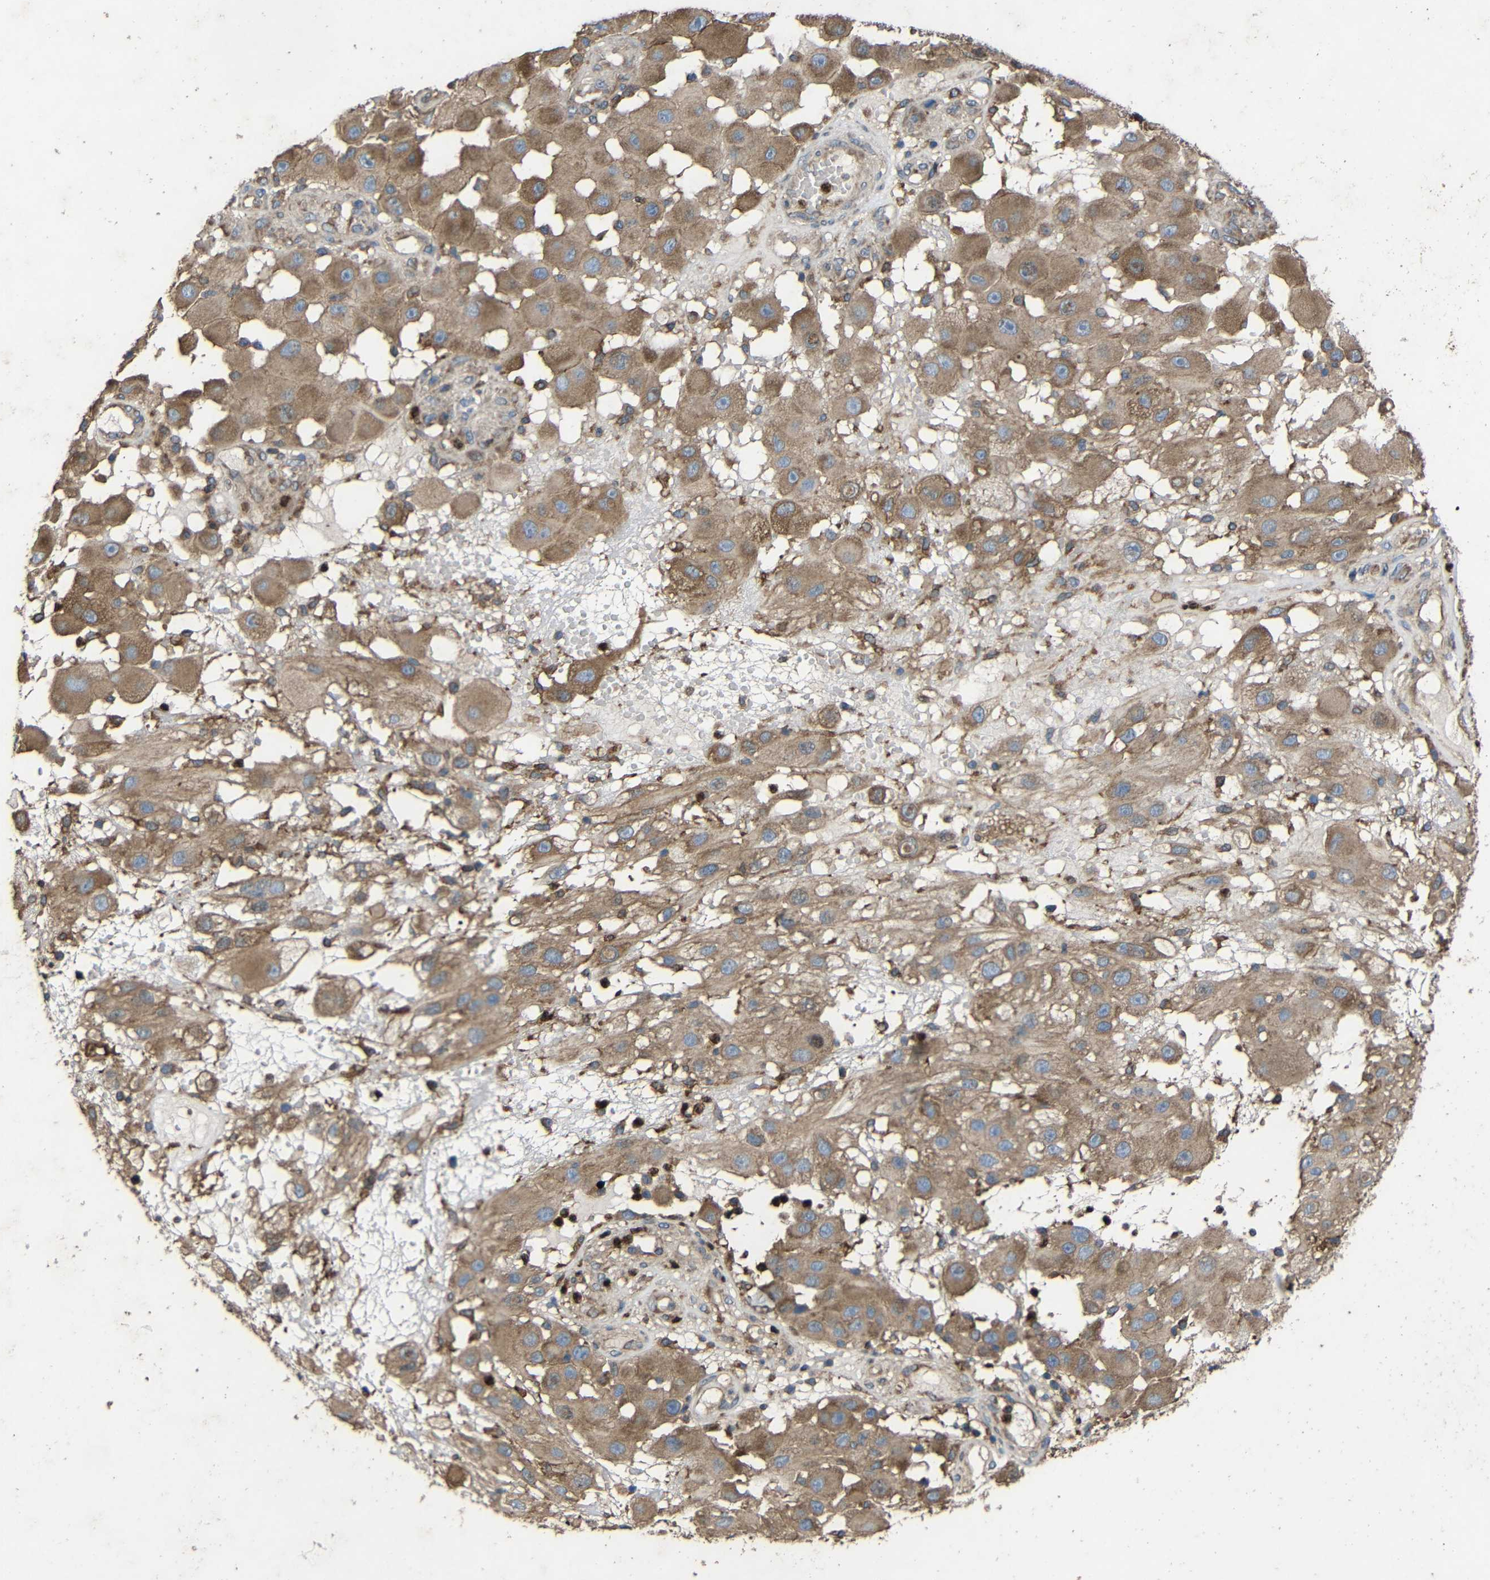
{"staining": {"intensity": "moderate", "quantity": ">75%", "location": "cytoplasmic/membranous"}, "tissue": "melanoma", "cell_type": "Tumor cells", "image_type": "cancer", "snomed": [{"axis": "morphology", "description": "Malignant melanoma, NOS"}, {"axis": "topography", "description": "Skin"}], "caption": "Immunohistochemical staining of malignant melanoma demonstrates medium levels of moderate cytoplasmic/membranous expression in approximately >75% of tumor cells. (Stains: DAB (3,3'-diaminobenzidine) in brown, nuclei in blue, Microscopy: brightfield microscopy at high magnification).", "gene": "TREM2", "patient": {"sex": "female", "age": 81}}